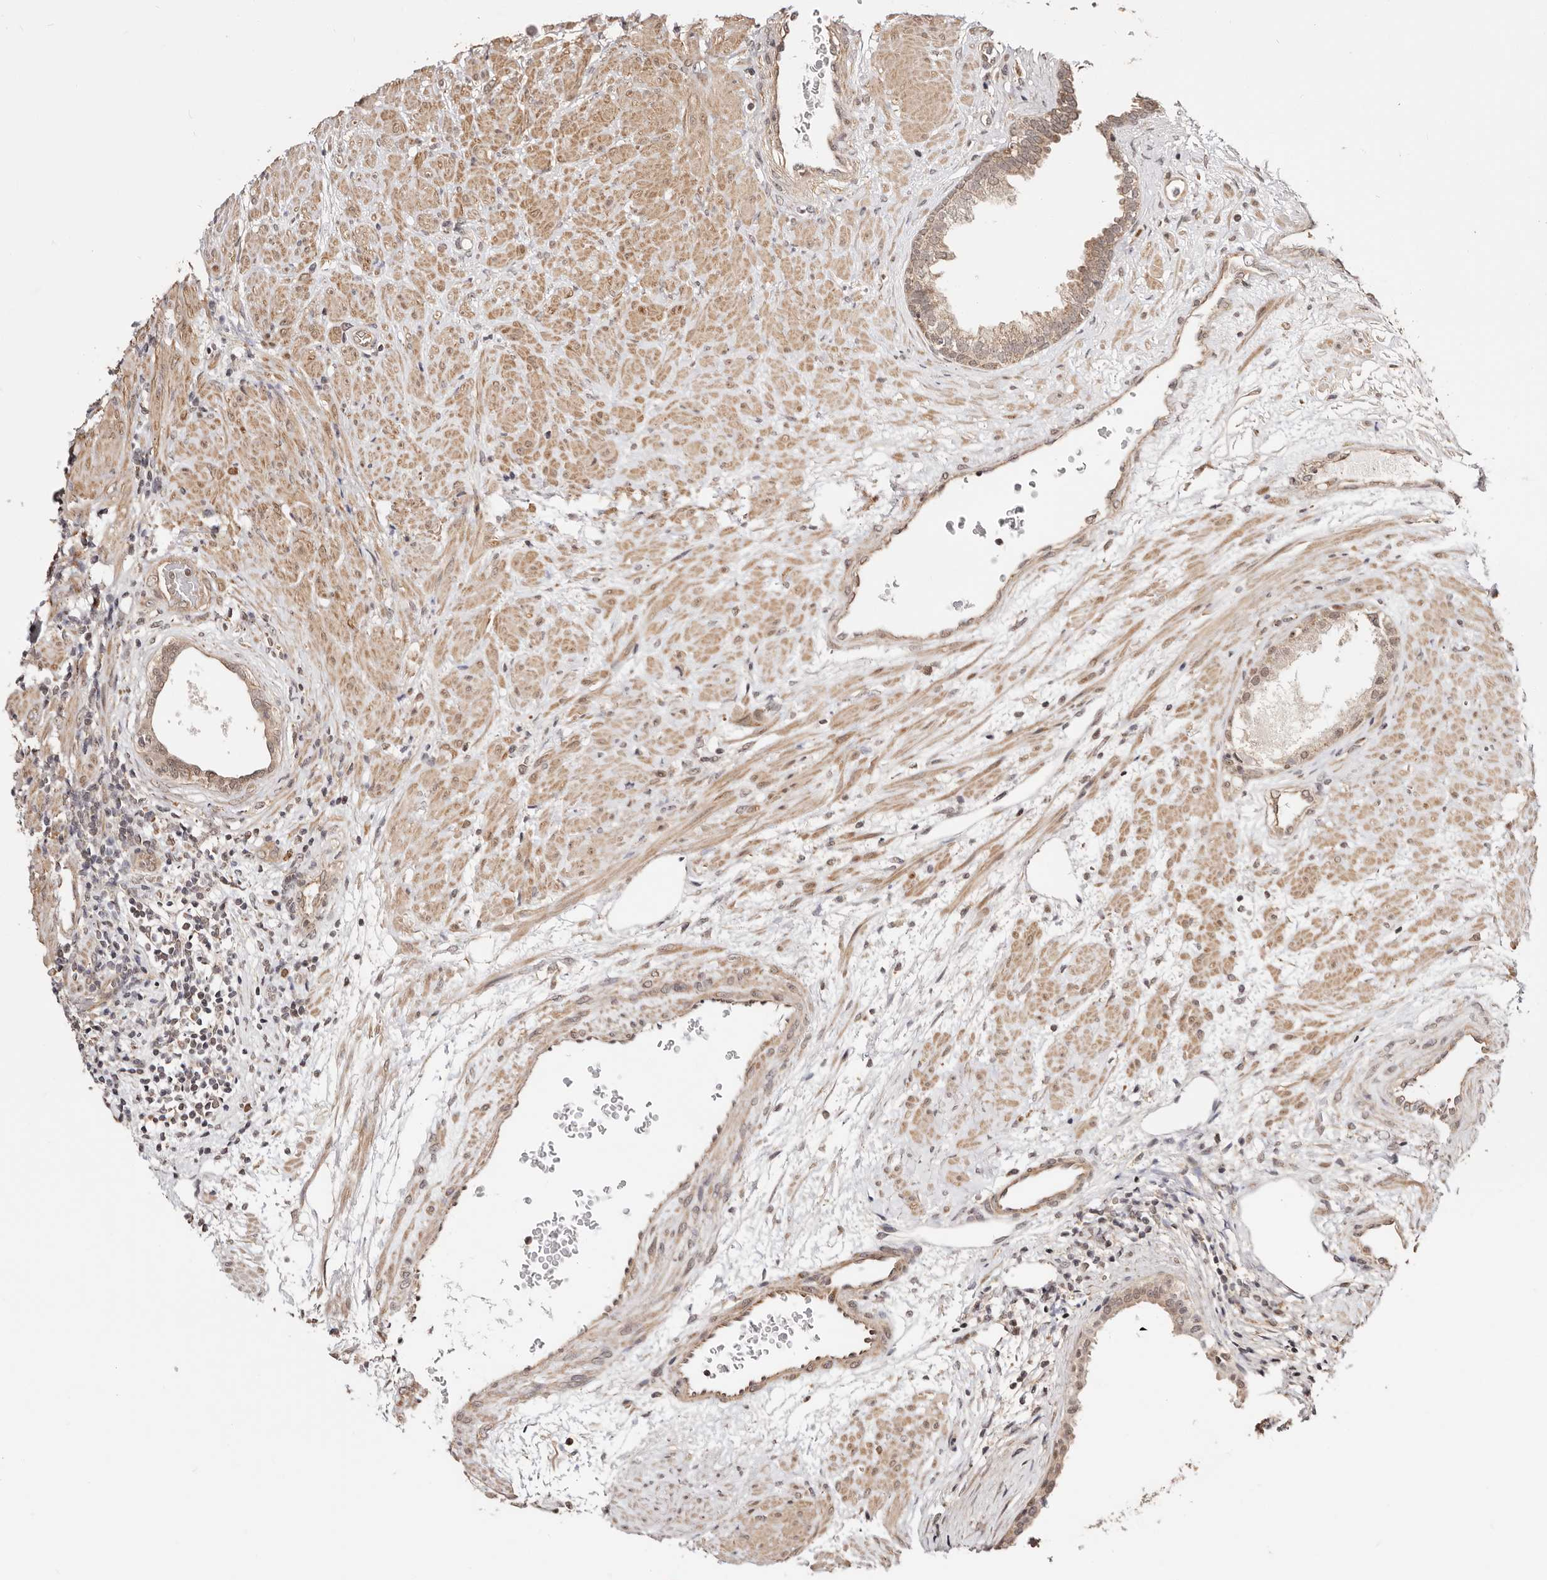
{"staining": {"intensity": "moderate", "quantity": ">75%", "location": "cytoplasmic/membranous,nuclear"}, "tissue": "prostate", "cell_type": "Glandular cells", "image_type": "normal", "snomed": [{"axis": "morphology", "description": "Normal tissue, NOS"}, {"axis": "topography", "description": "Prostate"}], "caption": "Protein staining of benign prostate displays moderate cytoplasmic/membranous,nuclear expression in approximately >75% of glandular cells.", "gene": "CTNNBL1", "patient": {"sex": "male", "age": 76}}